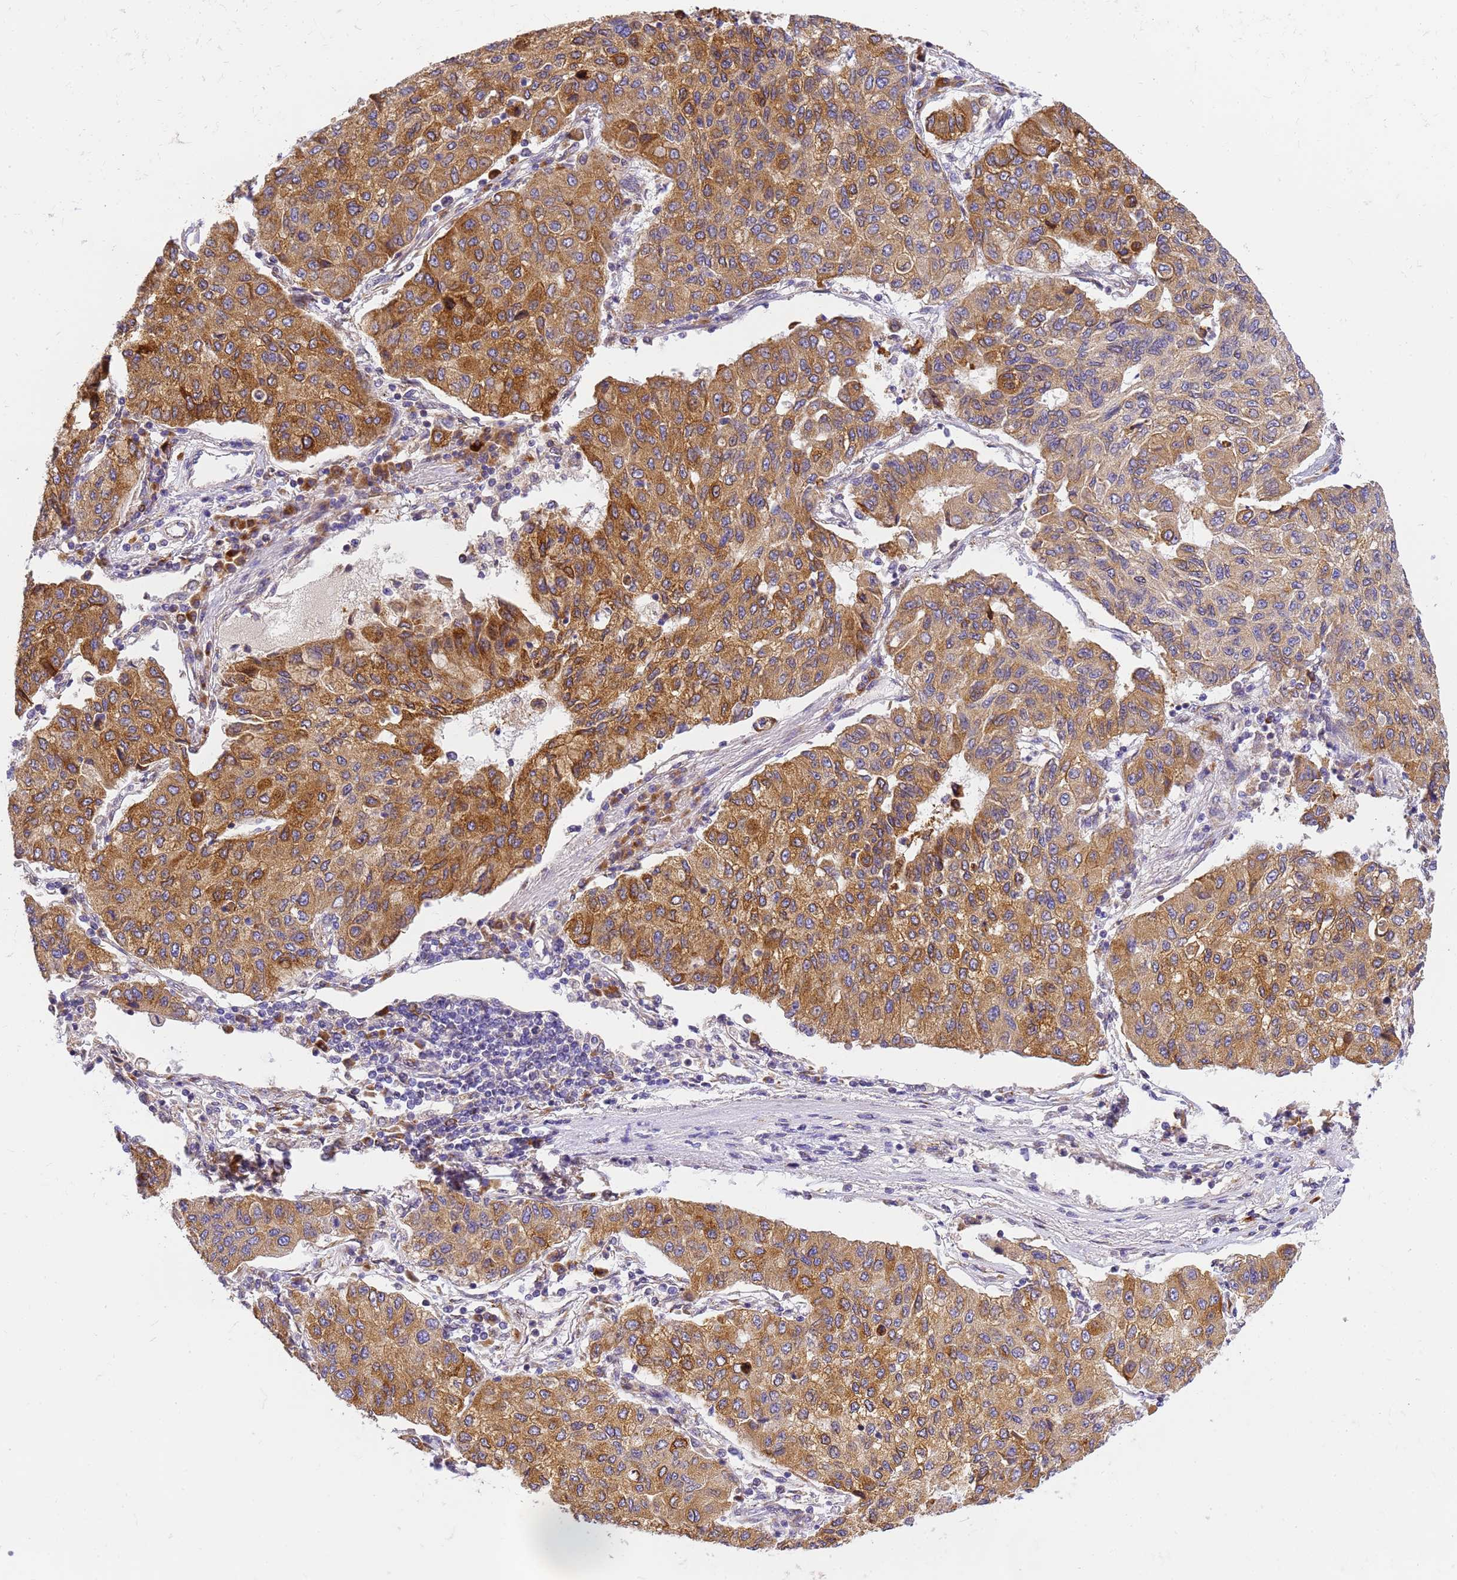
{"staining": {"intensity": "moderate", "quantity": ">75%", "location": "cytoplasmic/membranous"}, "tissue": "lung cancer", "cell_type": "Tumor cells", "image_type": "cancer", "snomed": [{"axis": "morphology", "description": "Squamous cell carcinoma, NOS"}, {"axis": "topography", "description": "Lung"}], "caption": "Protein analysis of lung squamous cell carcinoma tissue shows moderate cytoplasmic/membranous staining in approximately >75% of tumor cells. (DAB (3,3'-diaminobenzidine) = brown stain, brightfield microscopy at high magnification).", "gene": "RHBDD3", "patient": {"sex": "male", "age": 74}}